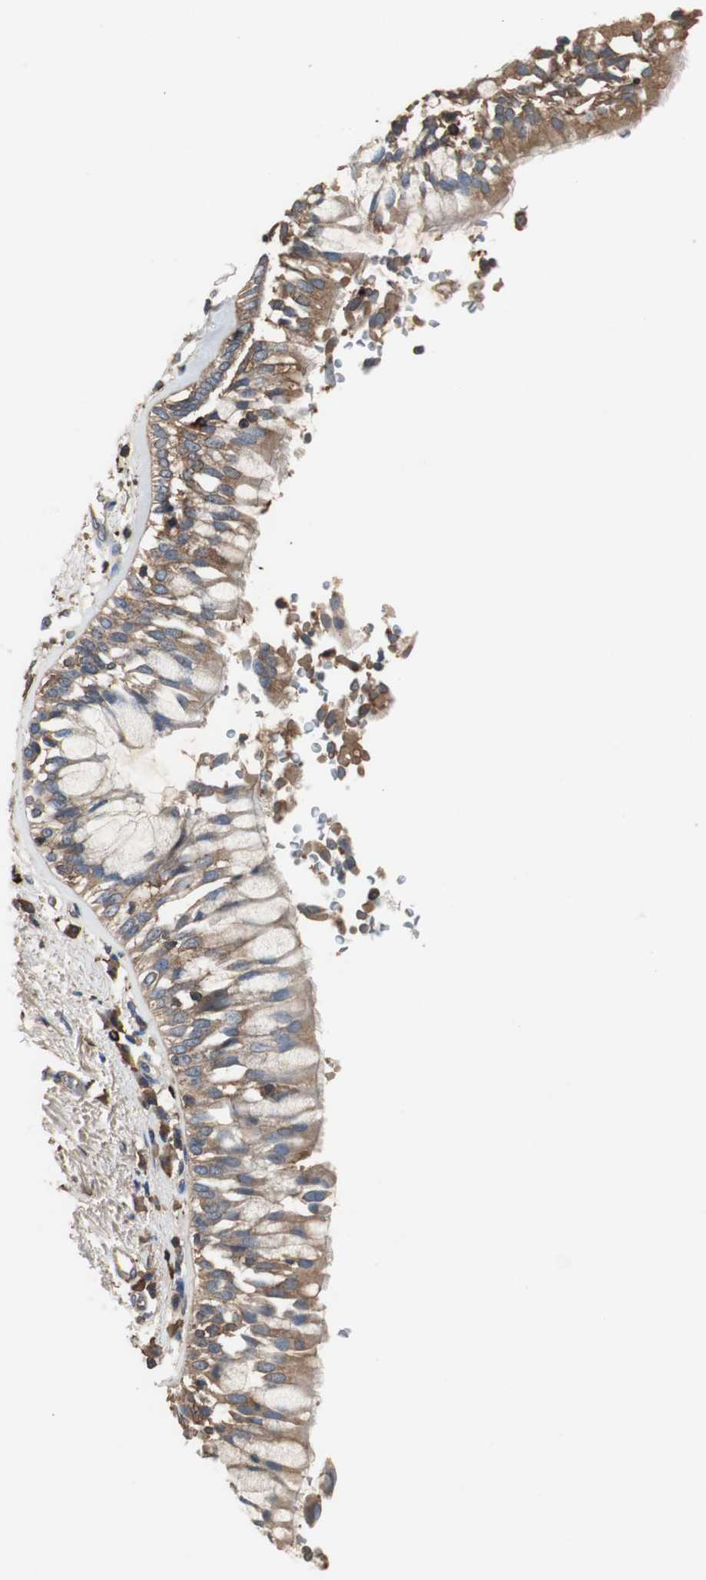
{"staining": {"intensity": "moderate", "quantity": ">75%", "location": "cytoplasmic/membranous"}, "tissue": "bronchus", "cell_type": "Respiratory epithelial cells", "image_type": "normal", "snomed": [{"axis": "morphology", "description": "Normal tissue, NOS"}, {"axis": "morphology", "description": "Adenocarcinoma, NOS"}, {"axis": "topography", "description": "Bronchus"}, {"axis": "topography", "description": "Lung"}], "caption": "Protein staining exhibits moderate cytoplasmic/membranous staining in approximately >75% of respiratory epithelial cells in normal bronchus. (Stains: DAB (3,3'-diaminobenzidine) in brown, nuclei in blue, Microscopy: brightfield microscopy at high magnification).", "gene": "TNFRSF14", "patient": {"sex": "female", "age": 54}}